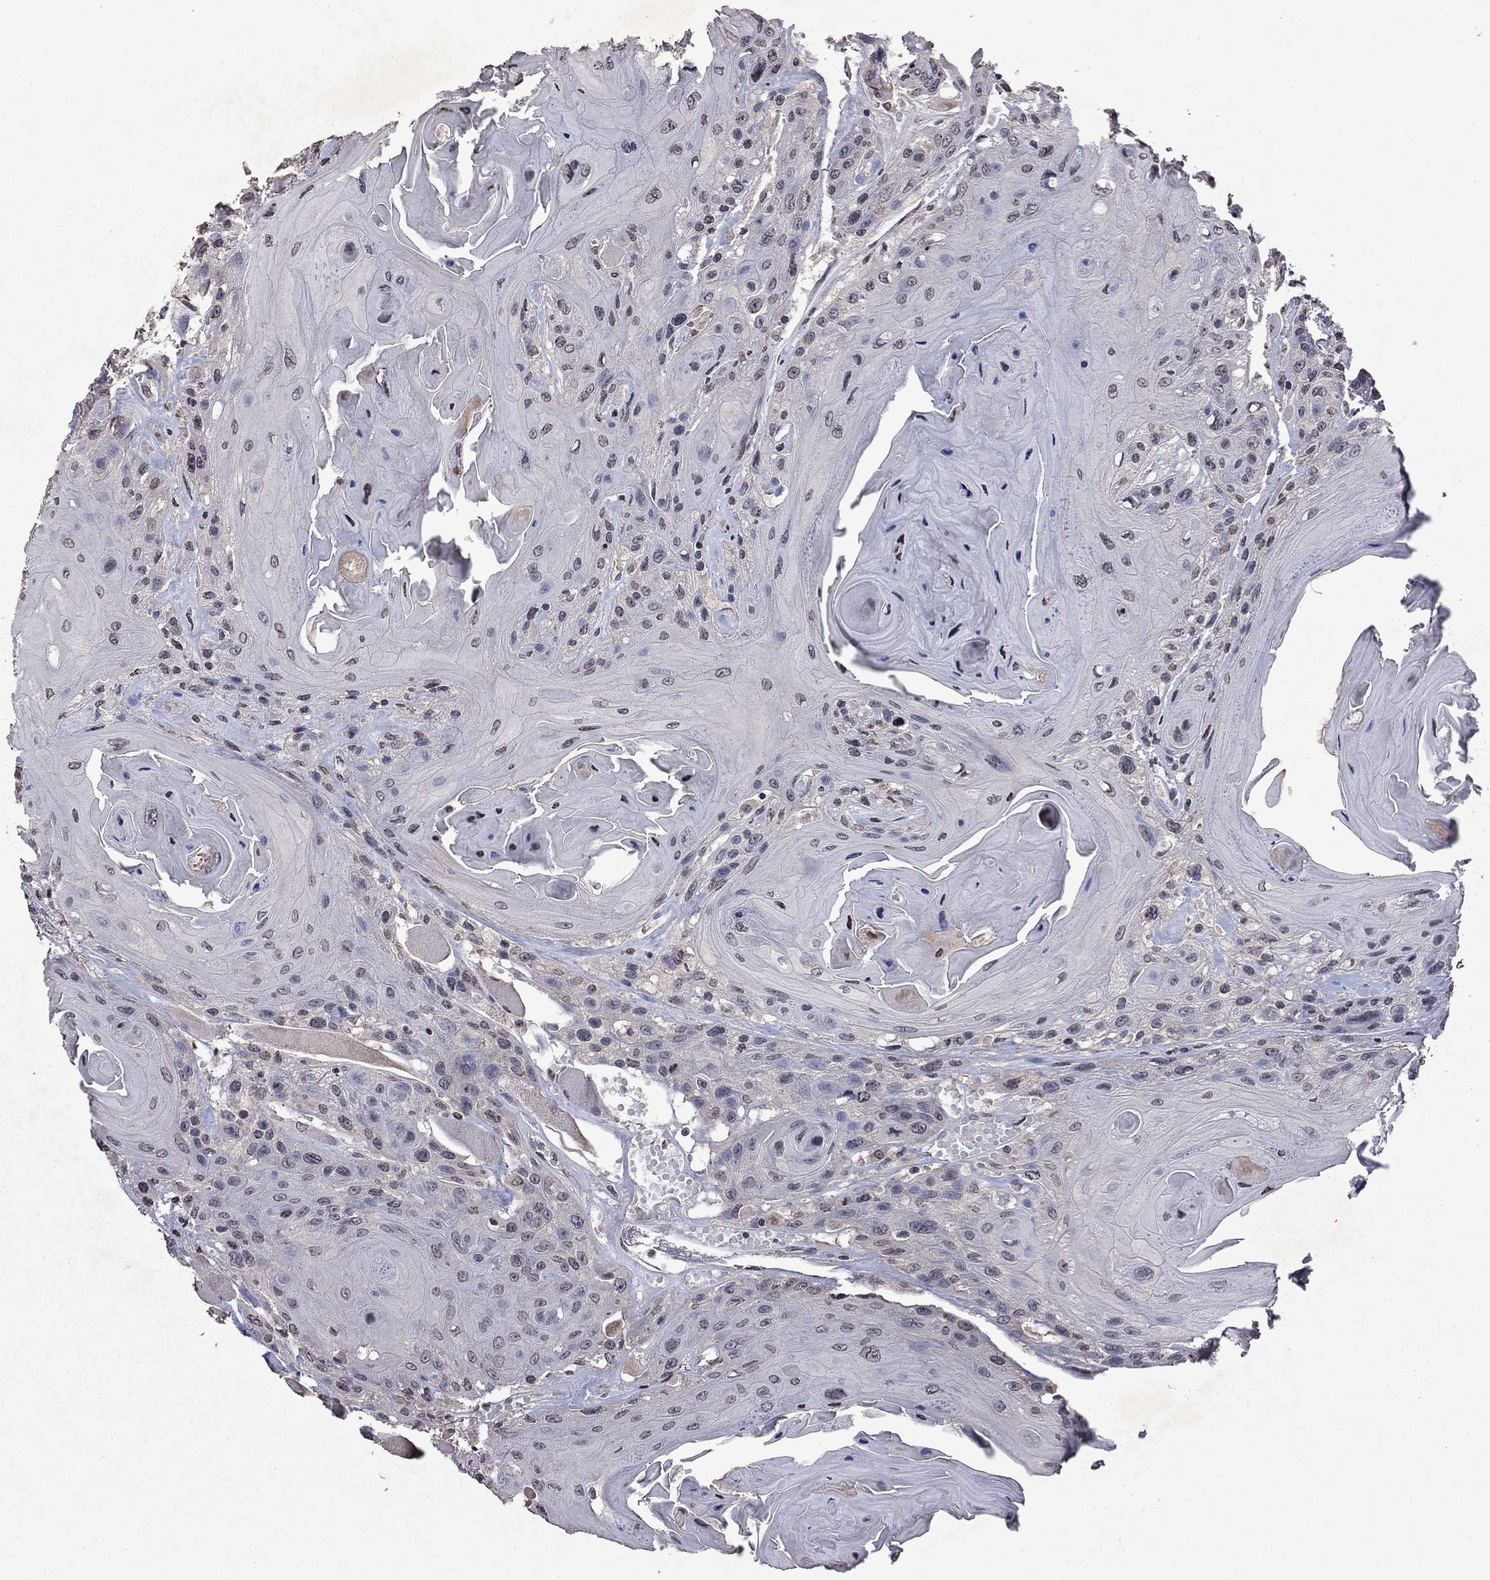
{"staining": {"intensity": "weak", "quantity": "<25%", "location": "nuclear"}, "tissue": "head and neck cancer", "cell_type": "Tumor cells", "image_type": "cancer", "snomed": [{"axis": "morphology", "description": "Squamous cell carcinoma, NOS"}, {"axis": "topography", "description": "Head-Neck"}], "caption": "A histopathology image of human head and neck squamous cell carcinoma is negative for staining in tumor cells.", "gene": "TTC38", "patient": {"sex": "female", "age": 59}}